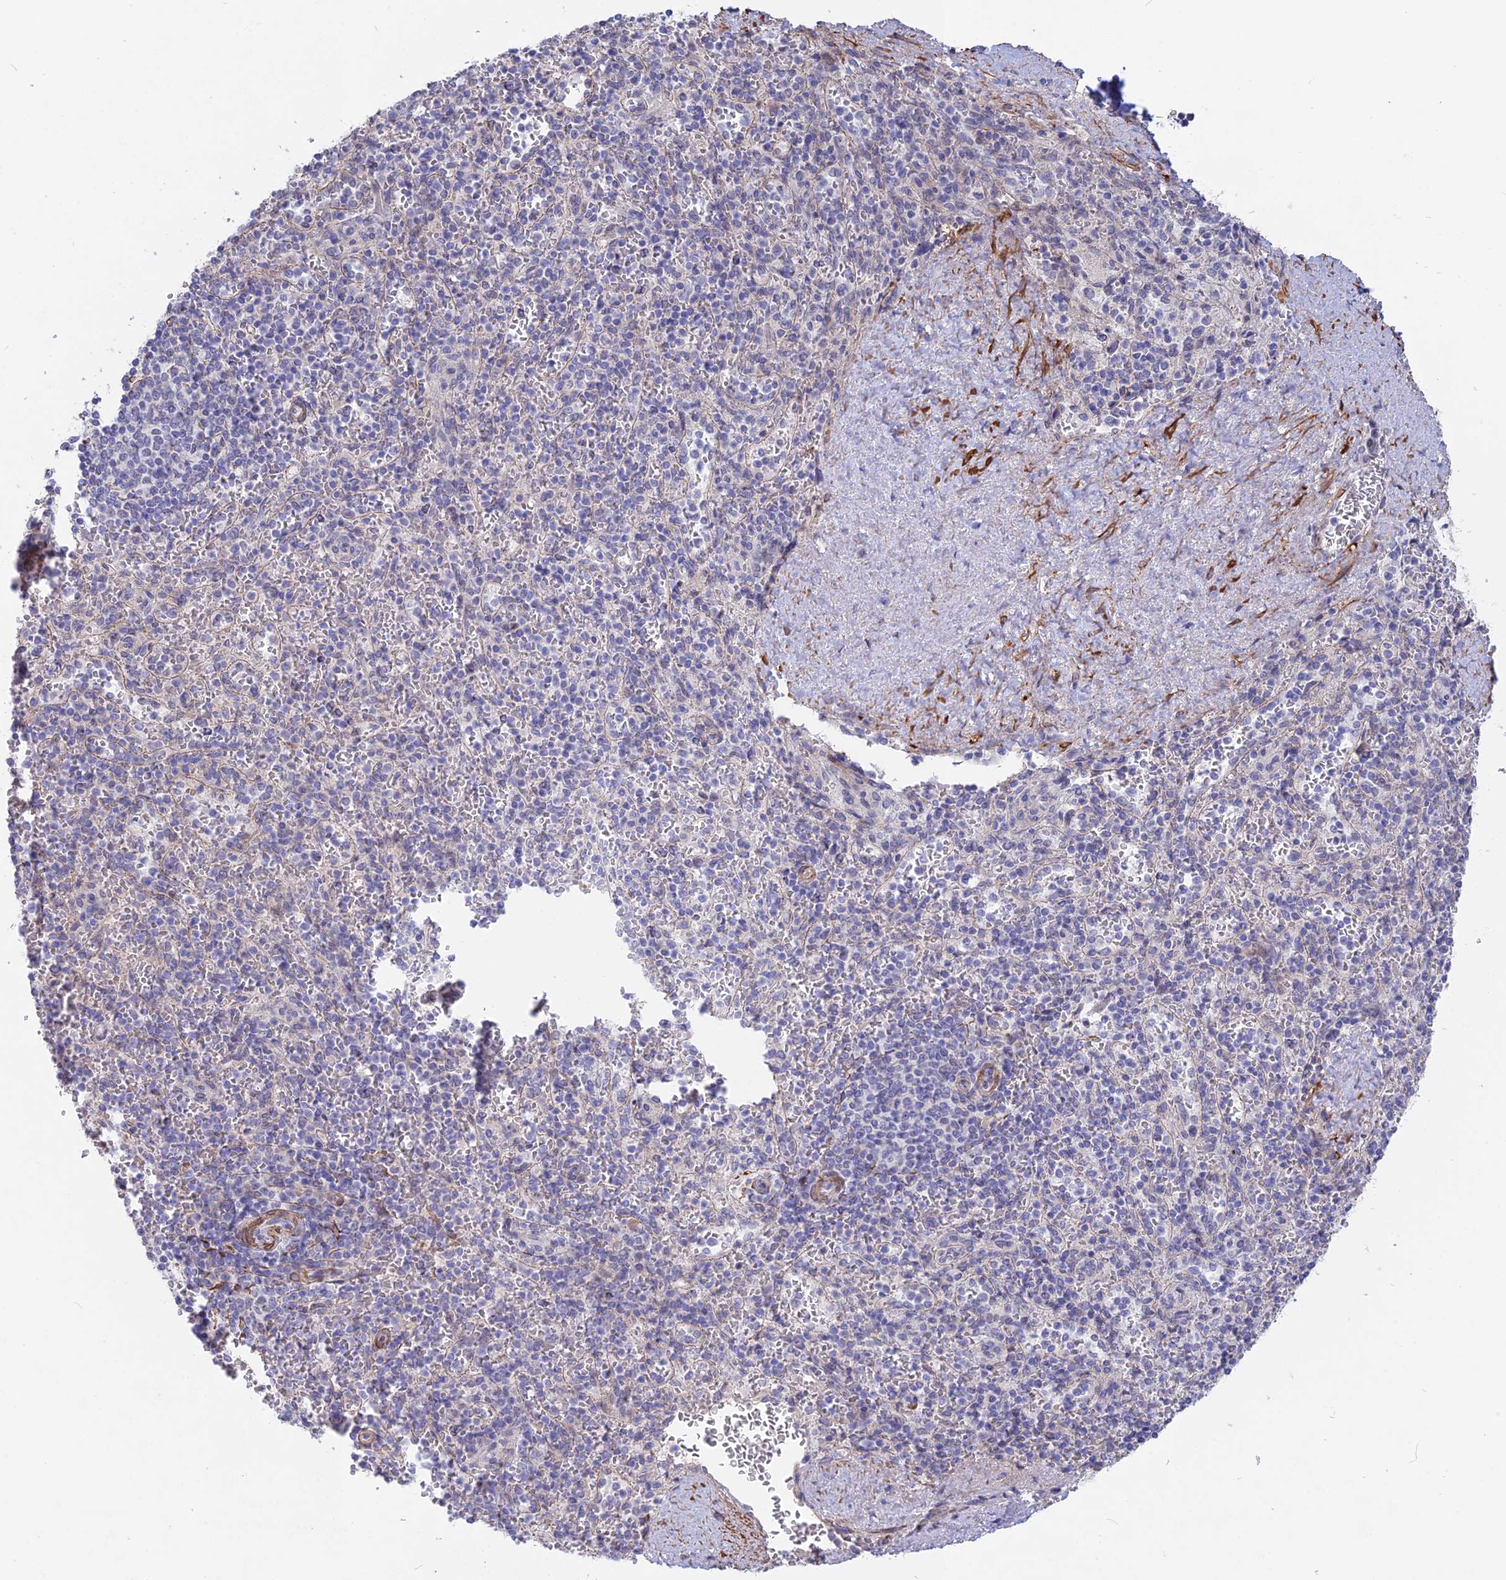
{"staining": {"intensity": "negative", "quantity": "none", "location": "none"}, "tissue": "spleen", "cell_type": "Cells in red pulp", "image_type": "normal", "snomed": [{"axis": "morphology", "description": "Normal tissue, NOS"}, {"axis": "topography", "description": "Spleen"}], "caption": "High power microscopy image of an immunohistochemistry (IHC) micrograph of normal spleen, revealing no significant expression in cells in red pulp.", "gene": "CCDC154", "patient": {"sex": "male", "age": 82}}